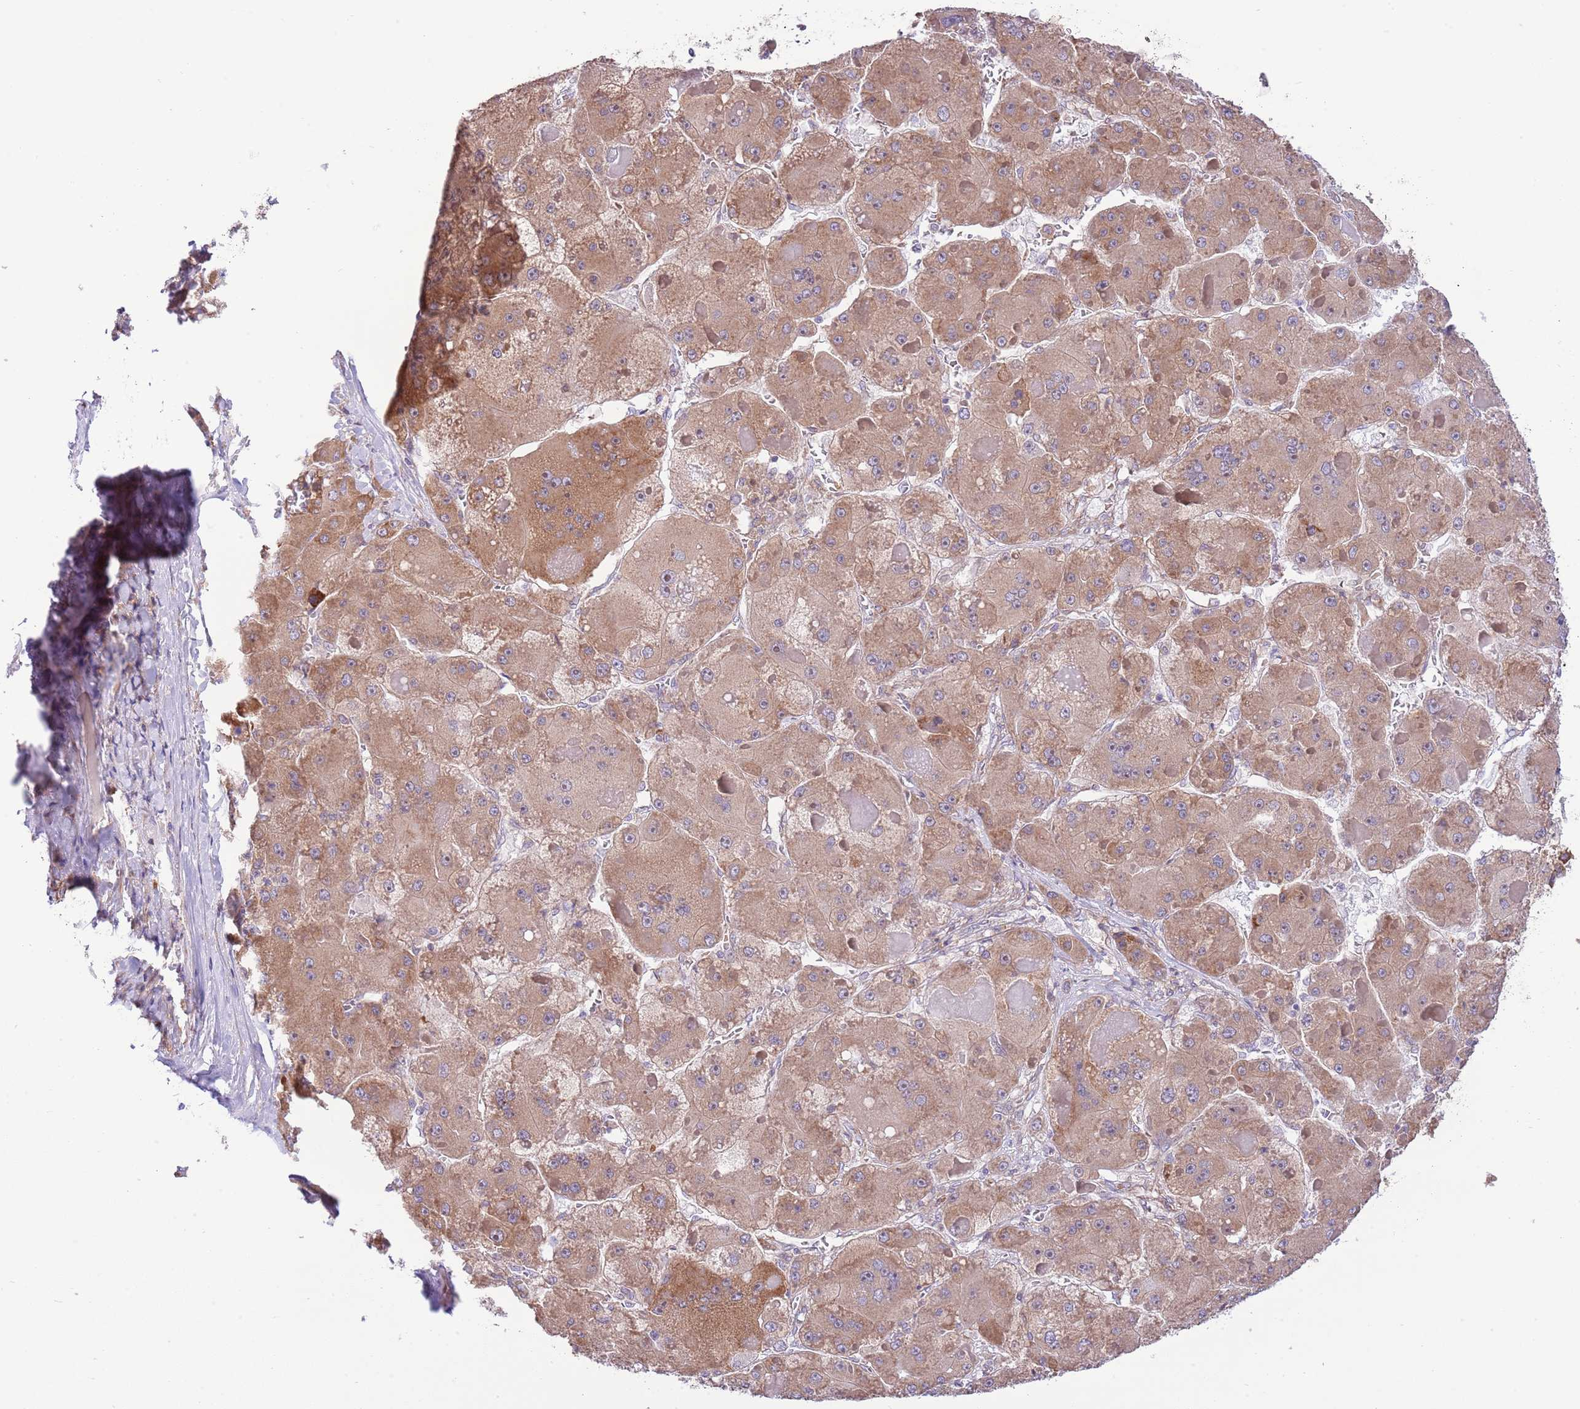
{"staining": {"intensity": "moderate", "quantity": ">75%", "location": "cytoplasmic/membranous"}, "tissue": "liver cancer", "cell_type": "Tumor cells", "image_type": "cancer", "snomed": [{"axis": "morphology", "description": "Carcinoma, Hepatocellular, NOS"}, {"axis": "topography", "description": "Liver"}], "caption": "This is an image of immunohistochemistry staining of hepatocellular carcinoma (liver), which shows moderate expression in the cytoplasmic/membranous of tumor cells.", "gene": "DAND5", "patient": {"sex": "female", "age": 73}}